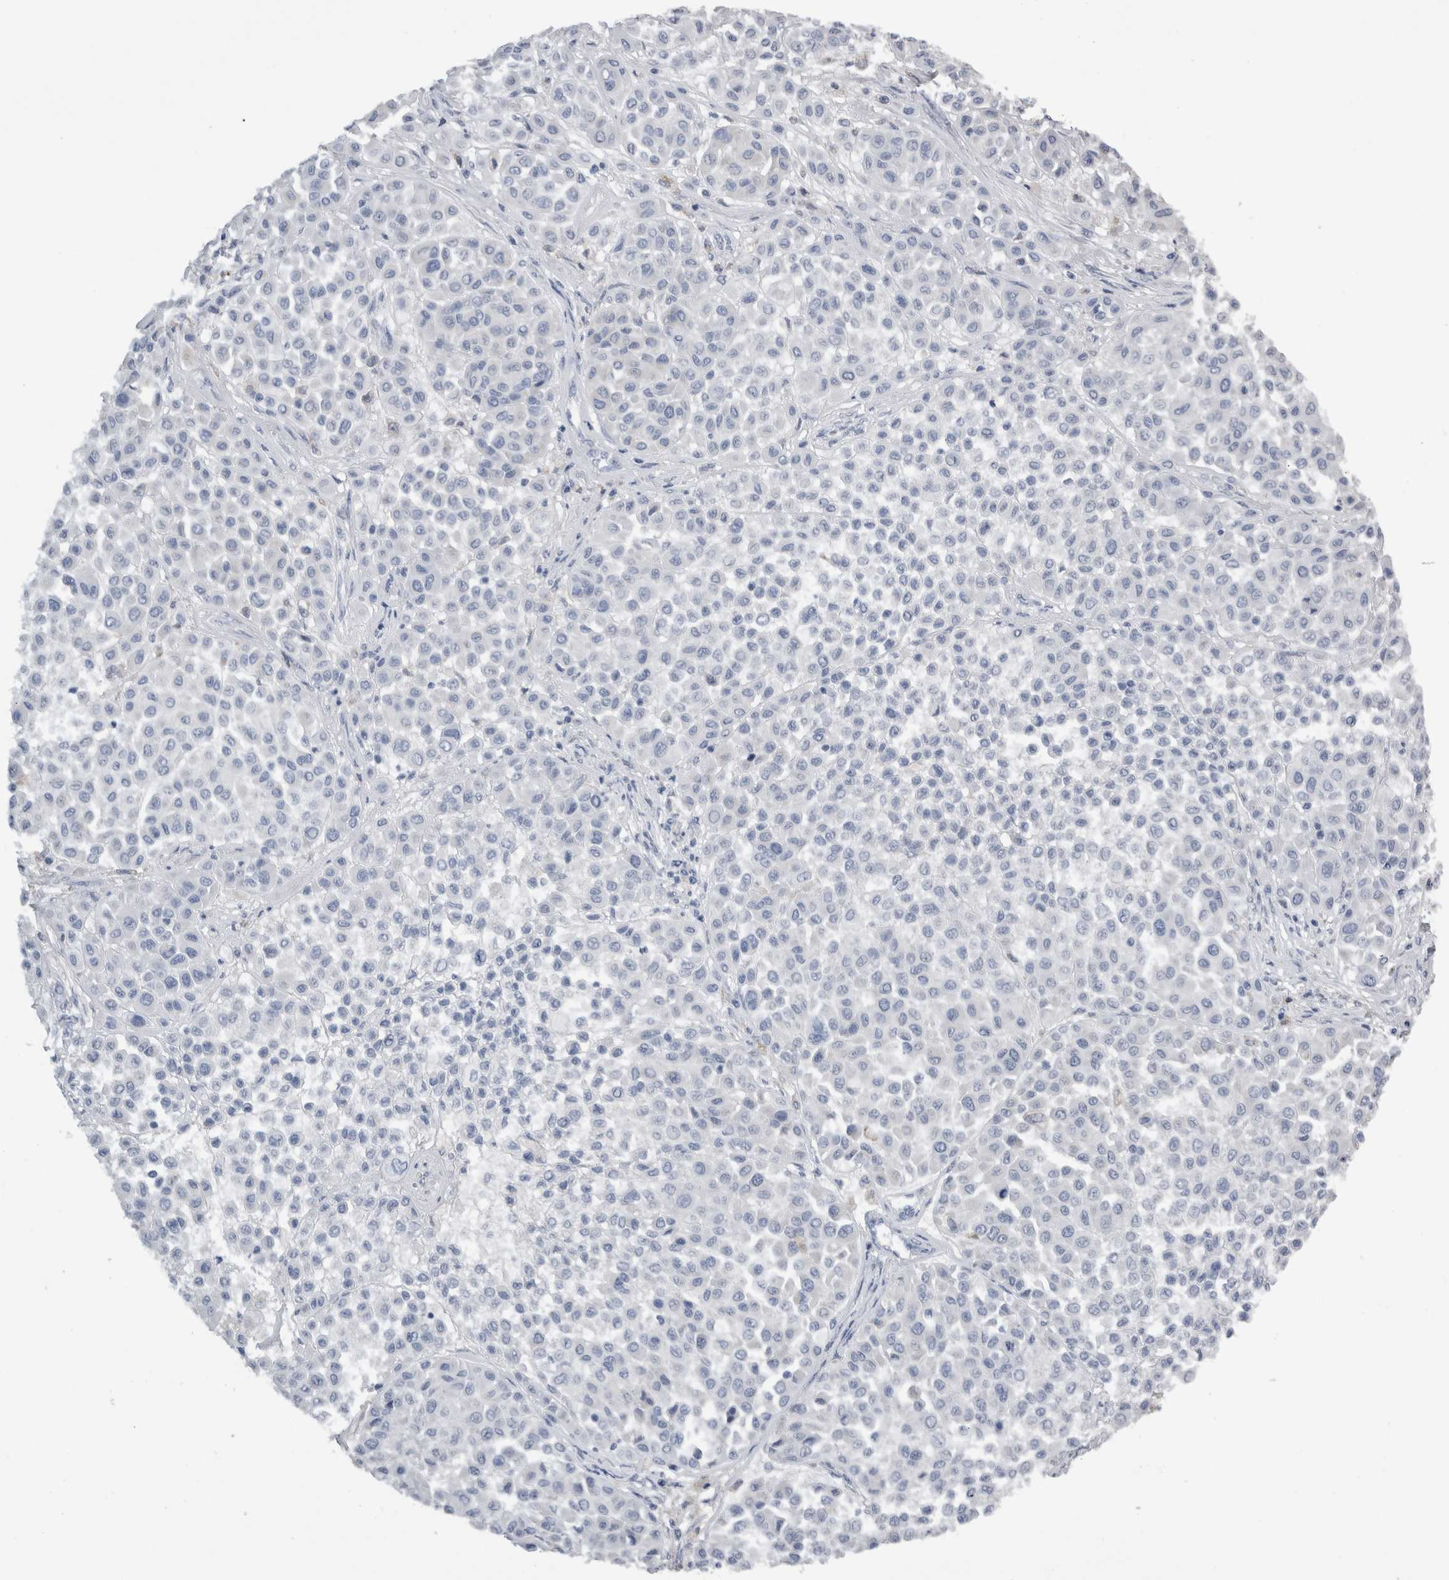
{"staining": {"intensity": "negative", "quantity": "none", "location": "none"}, "tissue": "melanoma", "cell_type": "Tumor cells", "image_type": "cancer", "snomed": [{"axis": "morphology", "description": "Malignant melanoma, Metastatic site"}, {"axis": "topography", "description": "Soft tissue"}], "caption": "IHC of malignant melanoma (metastatic site) reveals no expression in tumor cells. Brightfield microscopy of immunohistochemistry (IHC) stained with DAB (brown) and hematoxylin (blue), captured at high magnification.", "gene": "DHRS4", "patient": {"sex": "male", "age": 41}}